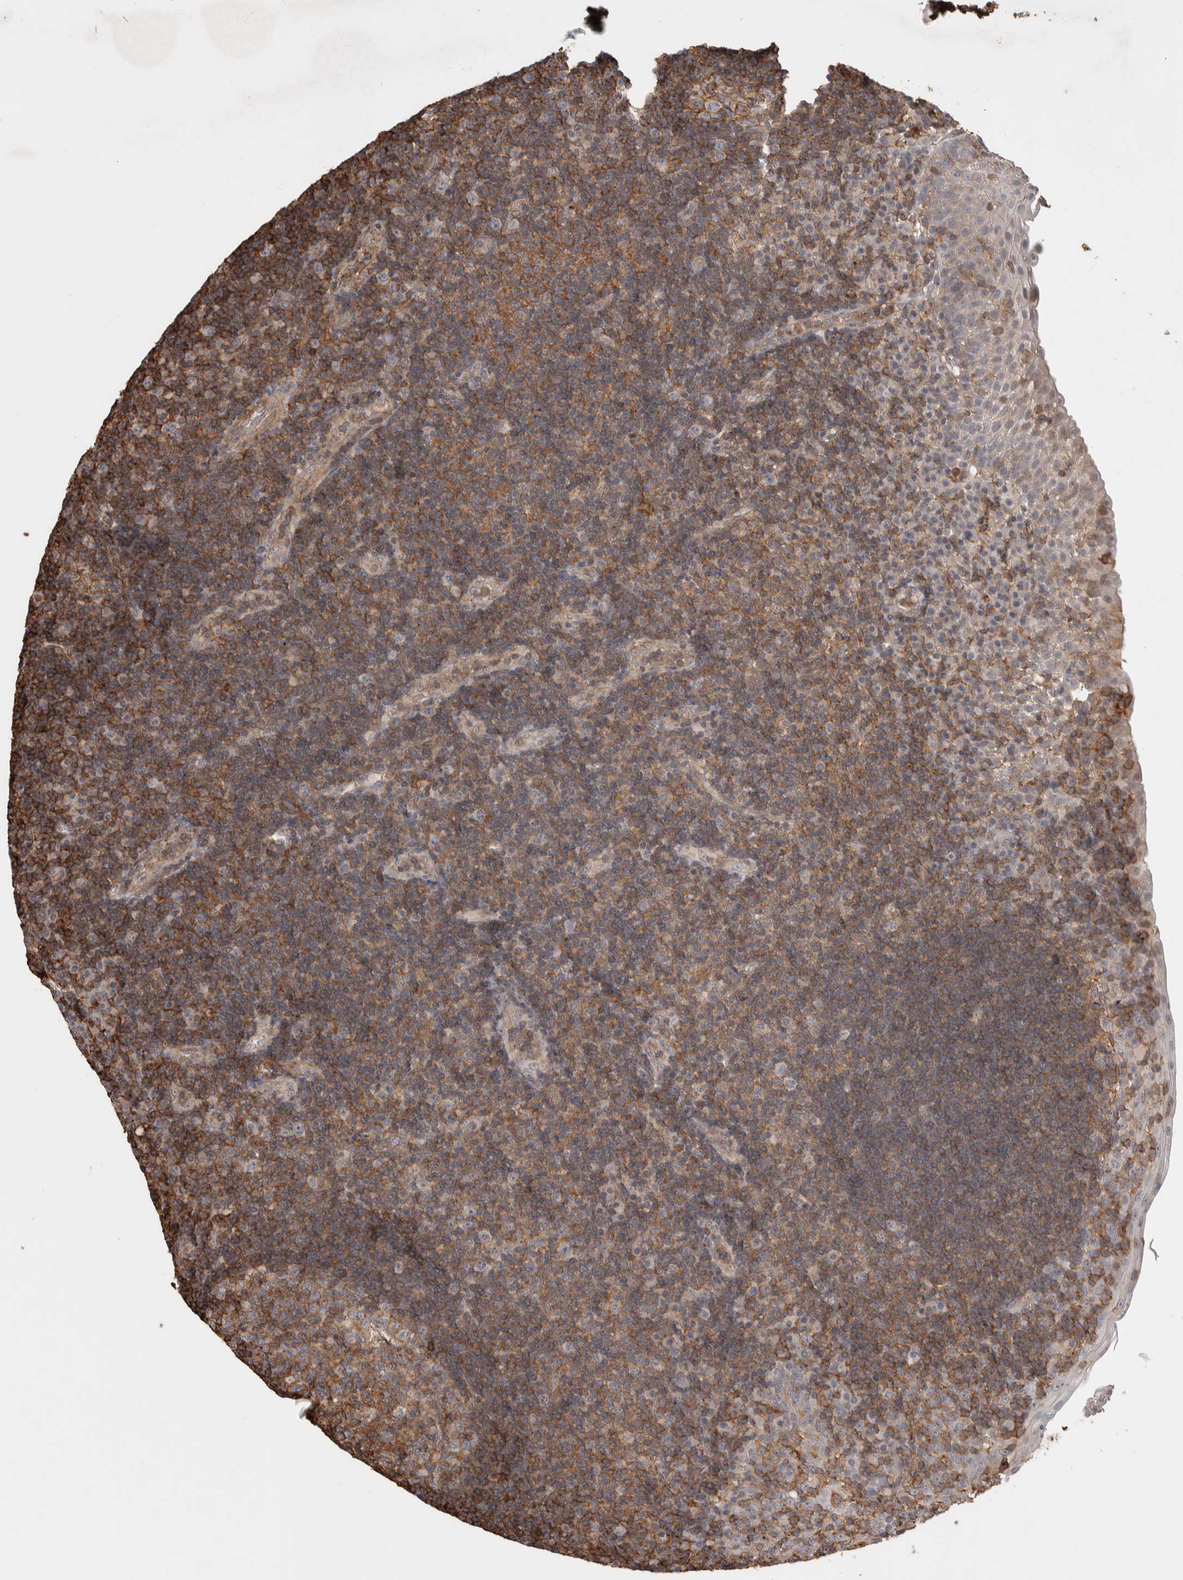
{"staining": {"intensity": "moderate", "quantity": ">75%", "location": "cytoplasmic/membranous"}, "tissue": "tonsil", "cell_type": "Germinal center cells", "image_type": "normal", "snomed": [{"axis": "morphology", "description": "Normal tissue, NOS"}, {"axis": "topography", "description": "Tonsil"}], "caption": "Immunohistochemical staining of benign tonsil reveals medium levels of moderate cytoplasmic/membranous expression in approximately >75% of germinal center cells.", "gene": "ZNF704", "patient": {"sex": "female", "age": 40}}